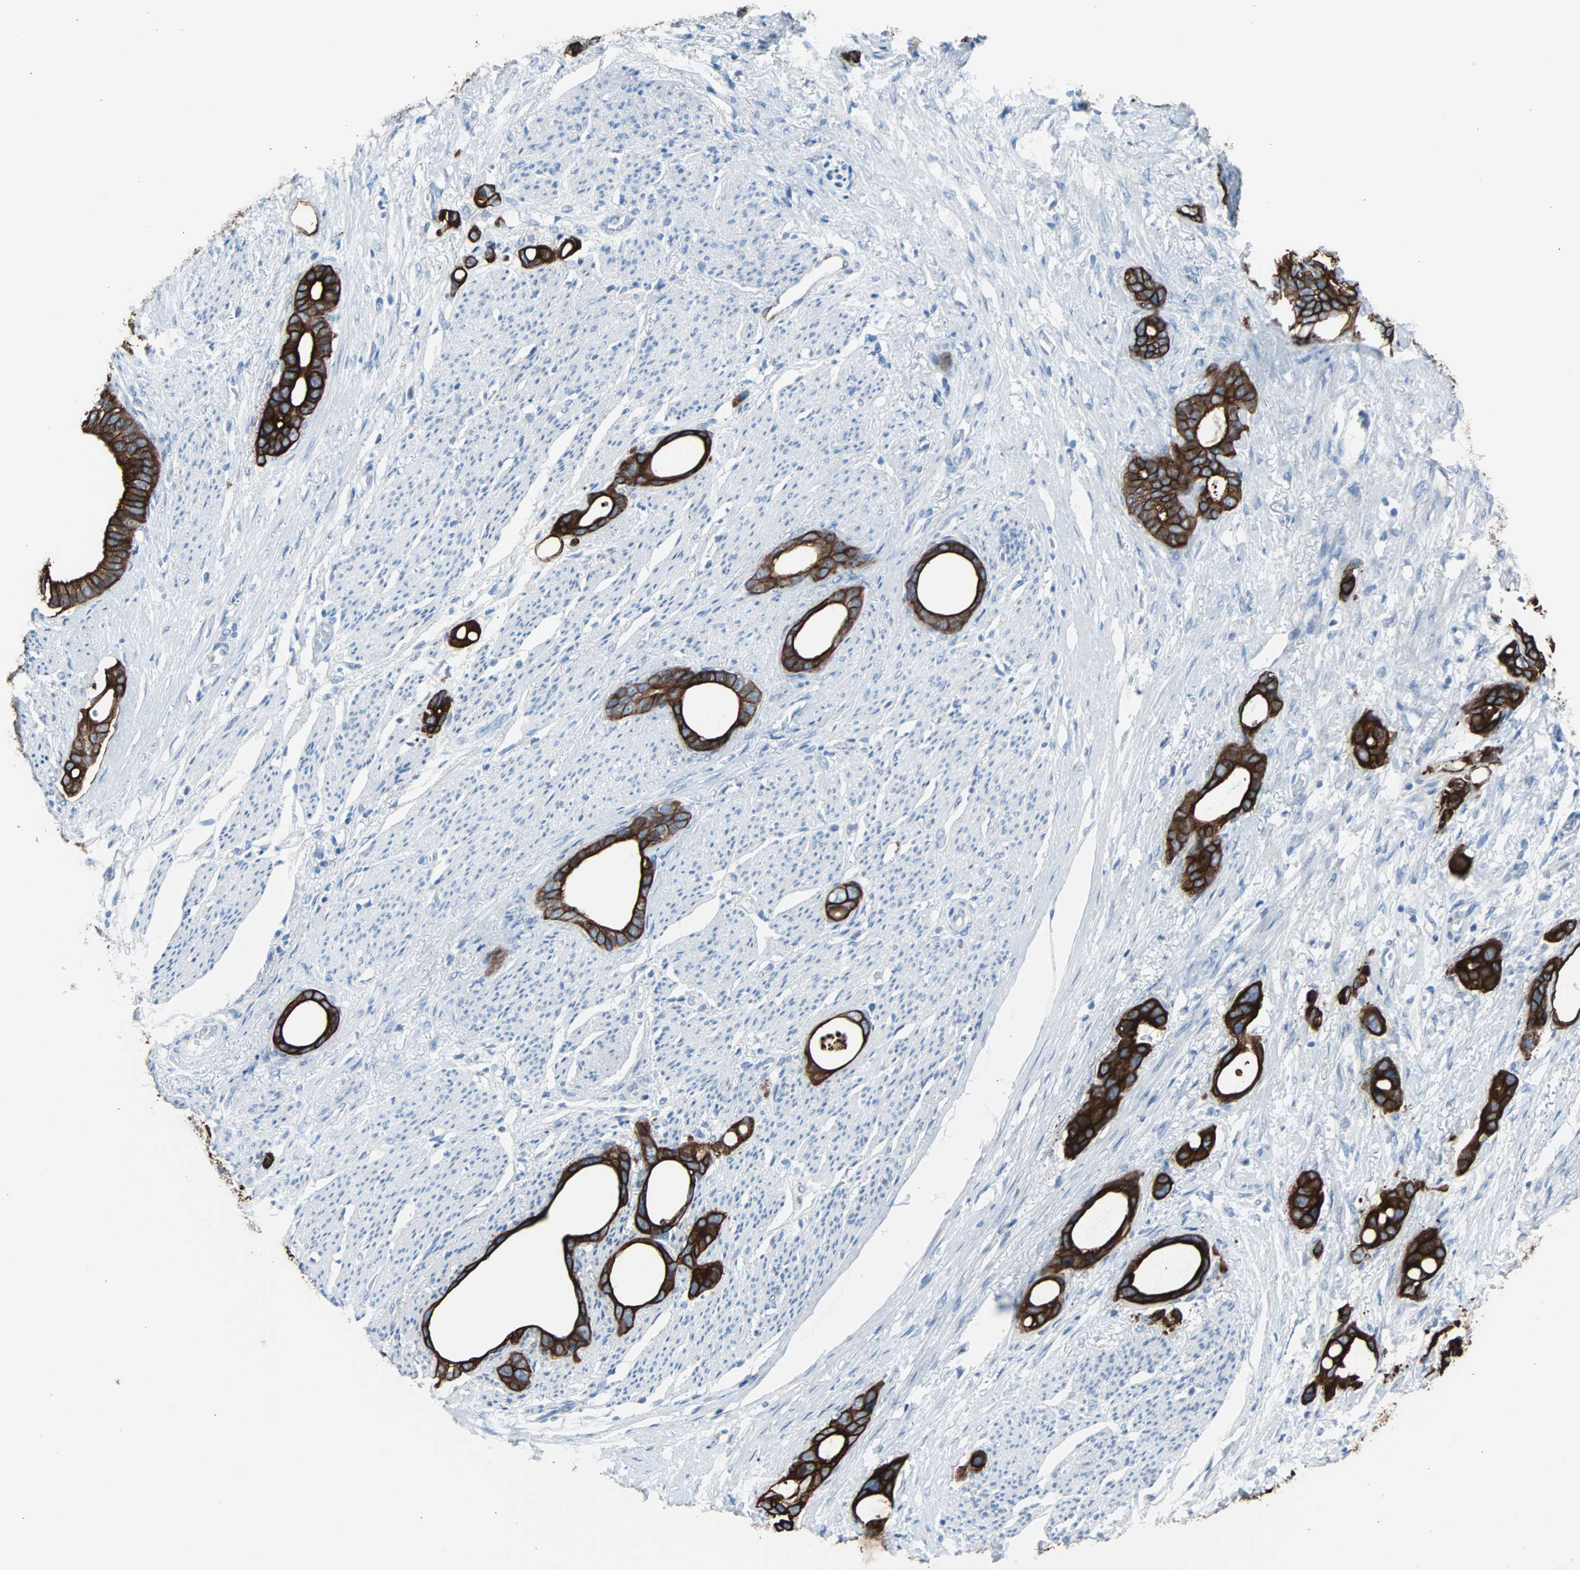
{"staining": {"intensity": "strong", "quantity": ">75%", "location": "cytoplasmic/membranous"}, "tissue": "stomach cancer", "cell_type": "Tumor cells", "image_type": "cancer", "snomed": [{"axis": "morphology", "description": "Adenocarcinoma, NOS"}, {"axis": "topography", "description": "Stomach"}], "caption": "Stomach cancer (adenocarcinoma) stained with immunohistochemistry displays strong cytoplasmic/membranous expression in about >75% of tumor cells.", "gene": "KRT7", "patient": {"sex": "female", "age": 75}}